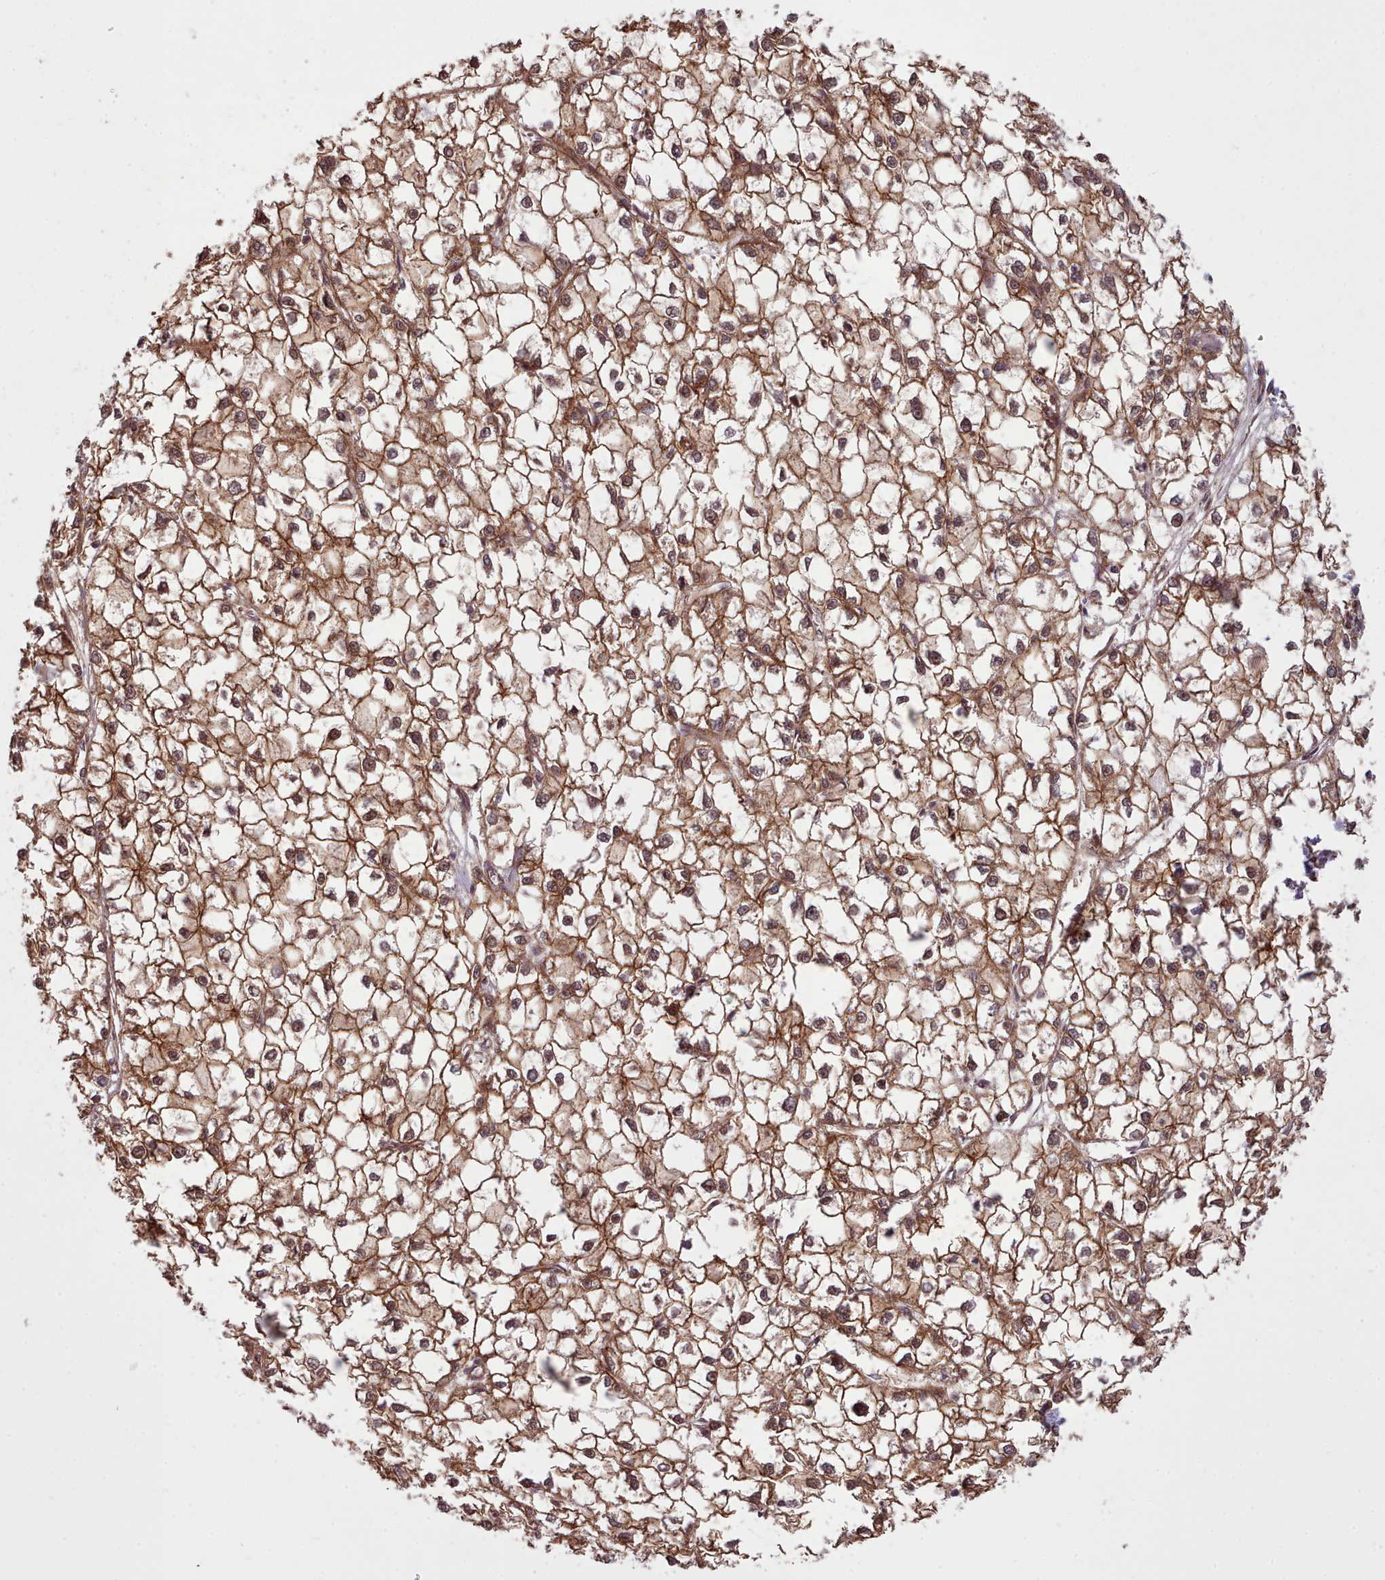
{"staining": {"intensity": "moderate", "quantity": ">75%", "location": "cytoplasmic/membranous"}, "tissue": "liver cancer", "cell_type": "Tumor cells", "image_type": "cancer", "snomed": [{"axis": "morphology", "description": "Carcinoma, Hepatocellular, NOS"}, {"axis": "topography", "description": "Liver"}], "caption": "Liver cancer was stained to show a protein in brown. There is medium levels of moderate cytoplasmic/membranous staining in about >75% of tumor cells. (brown staining indicates protein expression, while blue staining denotes nuclei).", "gene": "MRPL46", "patient": {"sex": "female", "age": 43}}